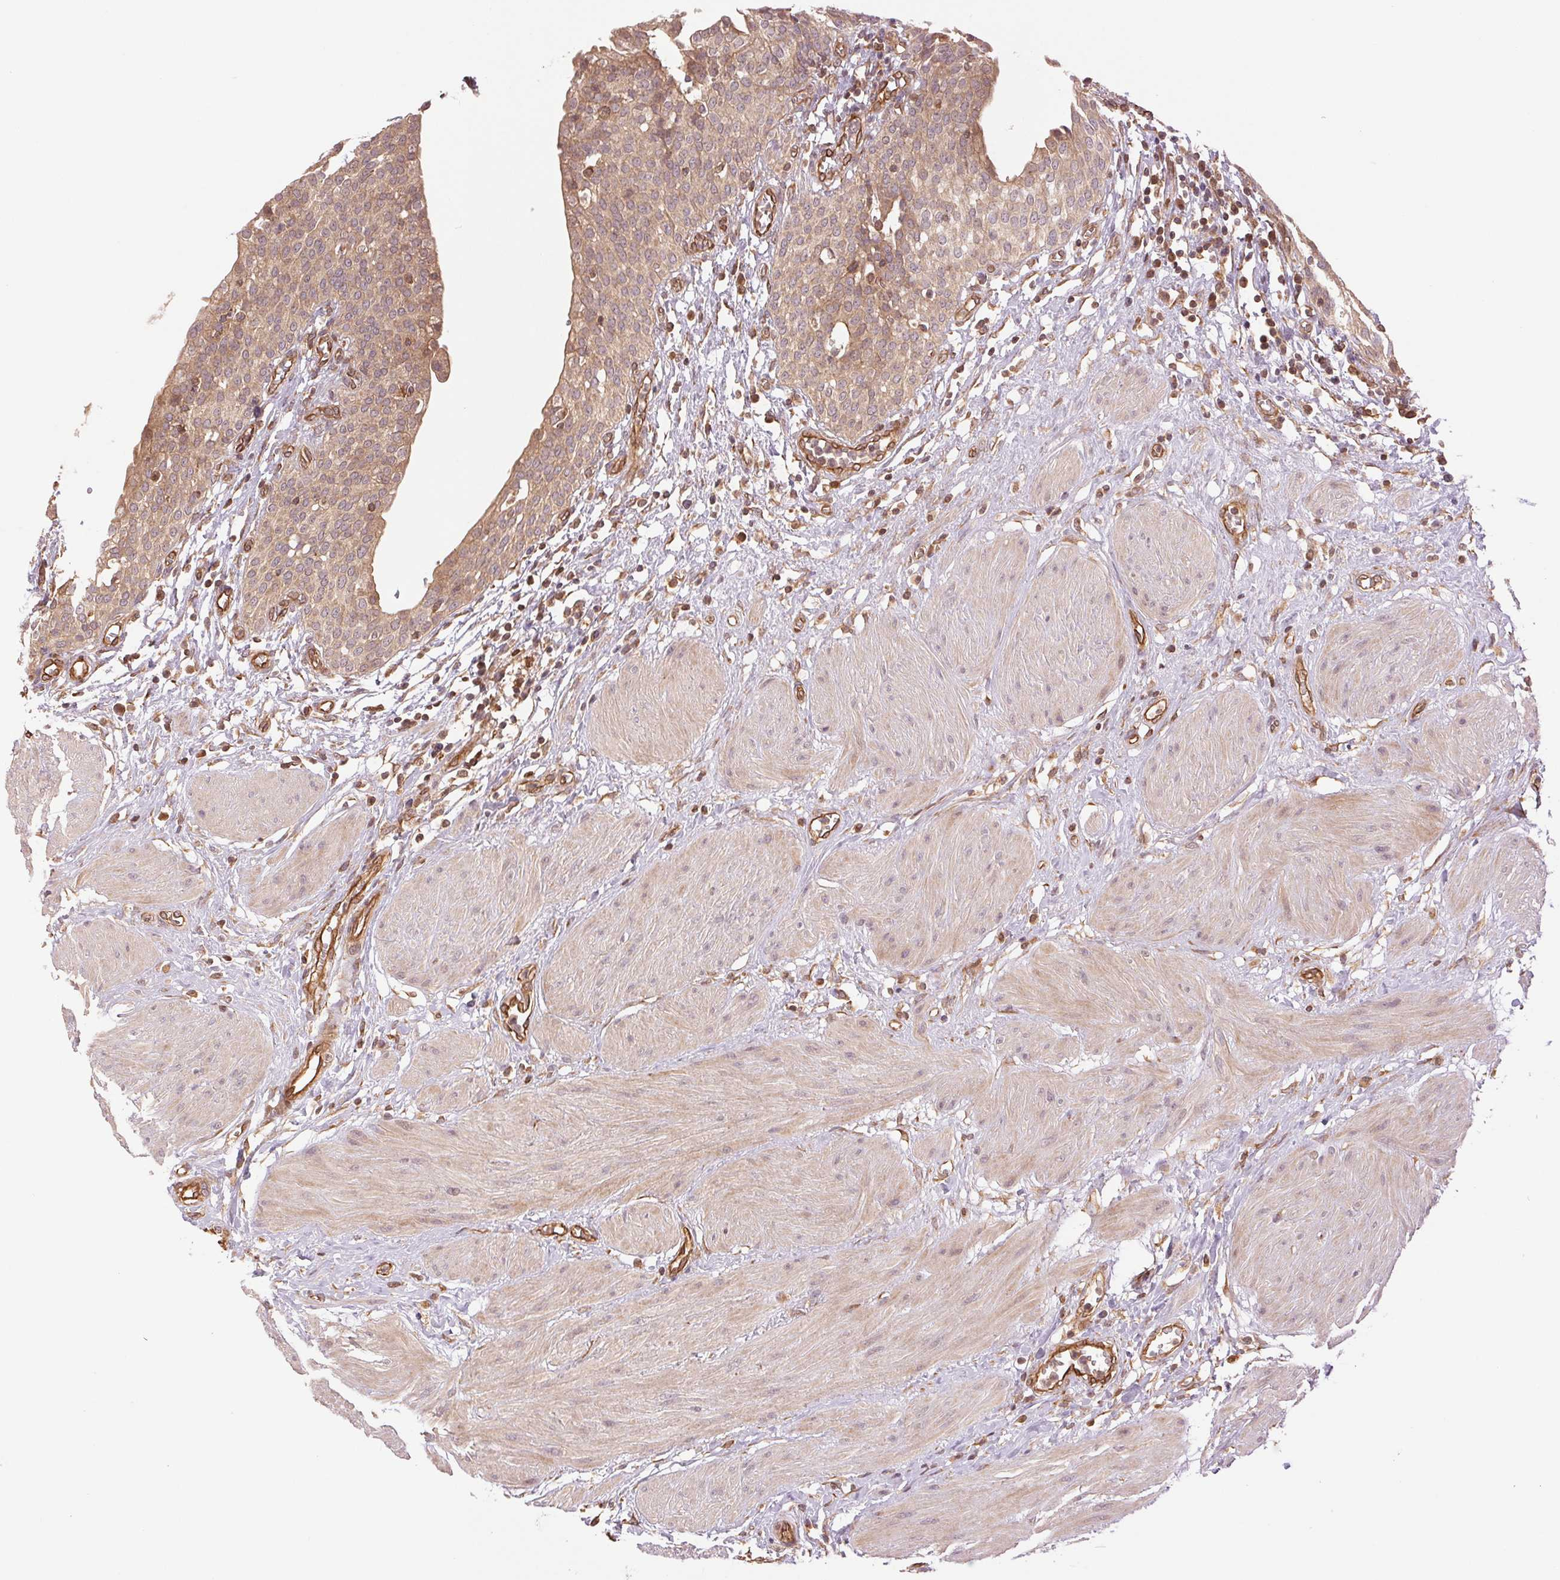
{"staining": {"intensity": "moderate", "quantity": ">75%", "location": "cytoplasmic/membranous"}, "tissue": "urinary bladder", "cell_type": "Urothelial cells", "image_type": "normal", "snomed": [{"axis": "morphology", "description": "Normal tissue, NOS"}, {"axis": "topography", "description": "Urinary bladder"}], "caption": "Protein expression analysis of normal human urinary bladder reveals moderate cytoplasmic/membranous staining in approximately >75% of urothelial cells. Using DAB (brown) and hematoxylin (blue) stains, captured at high magnification using brightfield microscopy.", "gene": "STARD7", "patient": {"sex": "male", "age": 55}}